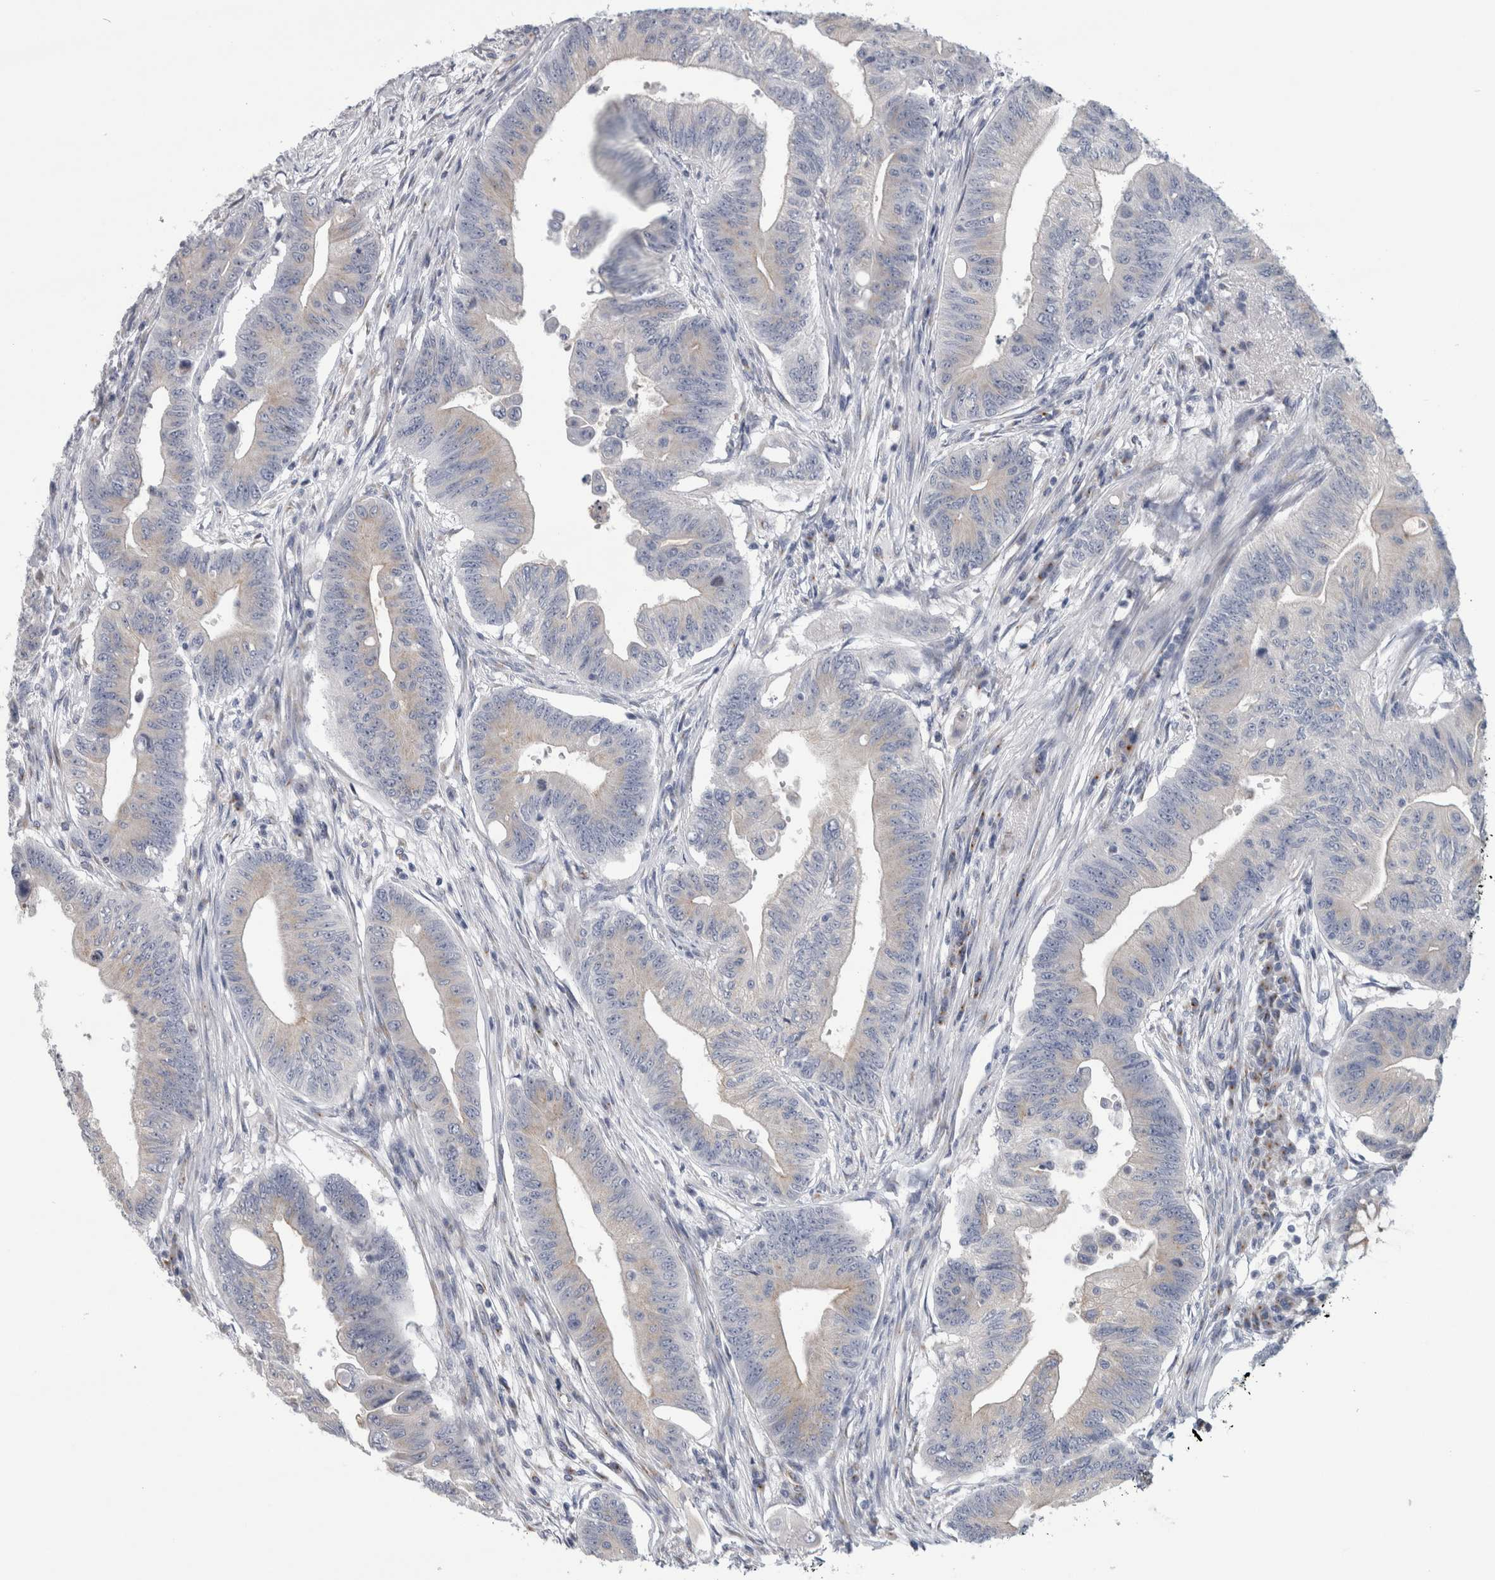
{"staining": {"intensity": "negative", "quantity": "none", "location": "none"}, "tissue": "colorectal cancer", "cell_type": "Tumor cells", "image_type": "cancer", "snomed": [{"axis": "morphology", "description": "Adenoma, NOS"}, {"axis": "morphology", "description": "Adenocarcinoma, NOS"}, {"axis": "topography", "description": "Colon"}], "caption": "Protein analysis of colorectal cancer (adenocarcinoma) reveals no significant expression in tumor cells.", "gene": "AKAP9", "patient": {"sex": "male", "age": 79}}